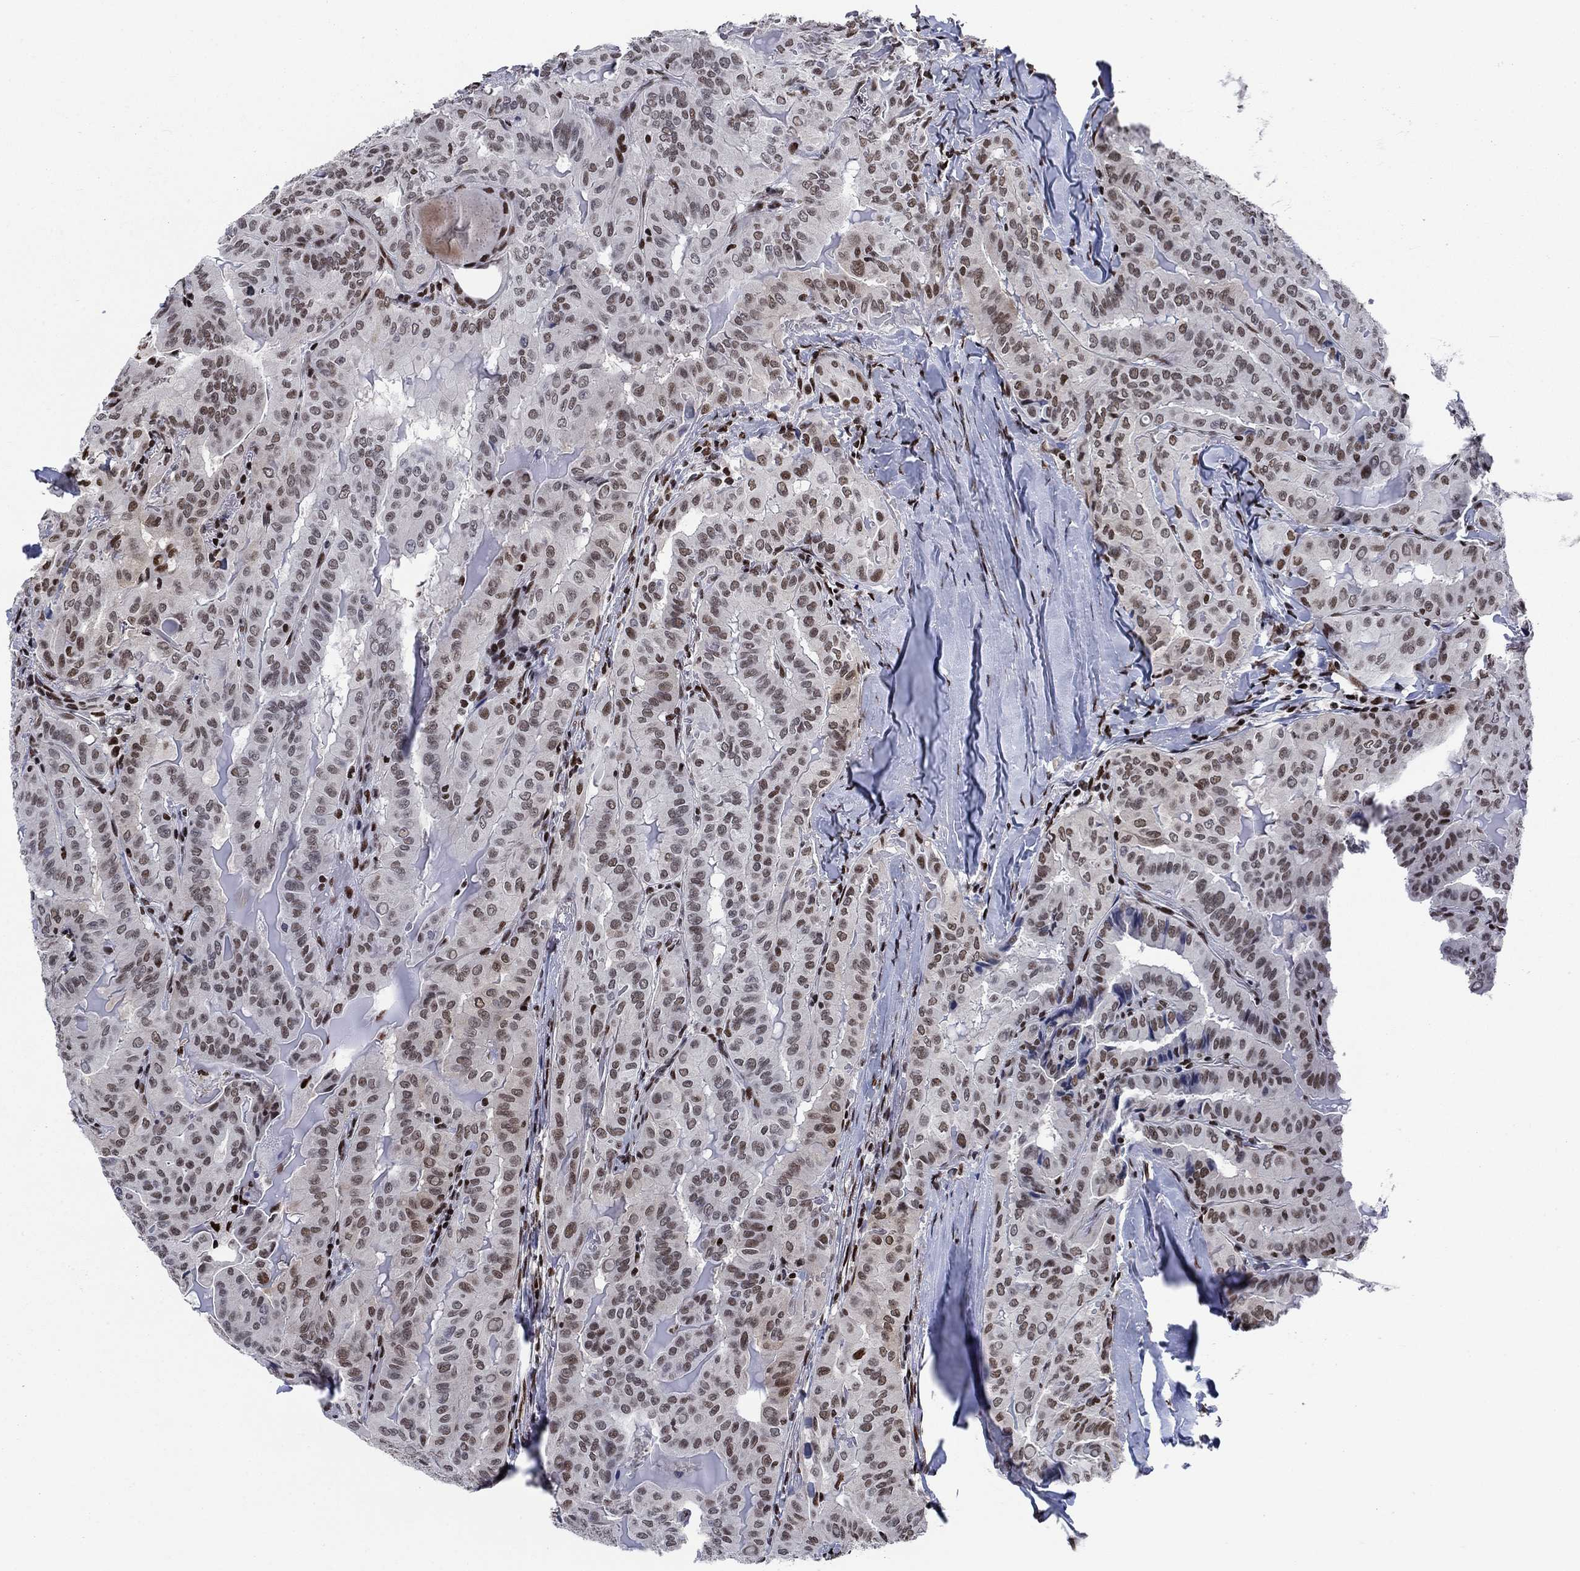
{"staining": {"intensity": "moderate", "quantity": "25%-75%", "location": "nuclear"}, "tissue": "thyroid cancer", "cell_type": "Tumor cells", "image_type": "cancer", "snomed": [{"axis": "morphology", "description": "Papillary adenocarcinoma, NOS"}, {"axis": "topography", "description": "Thyroid gland"}], "caption": "The micrograph shows staining of thyroid cancer, revealing moderate nuclear protein staining (brown color) within tumor cells. (Stains: DAB (3,3'-diaminobenzidine) in brown, nuclei in blue, Microscopy: brightfield microscopy at high magnification).", "gene": "RPRD1B", "patient": {"sex": "female", "age": 68}}